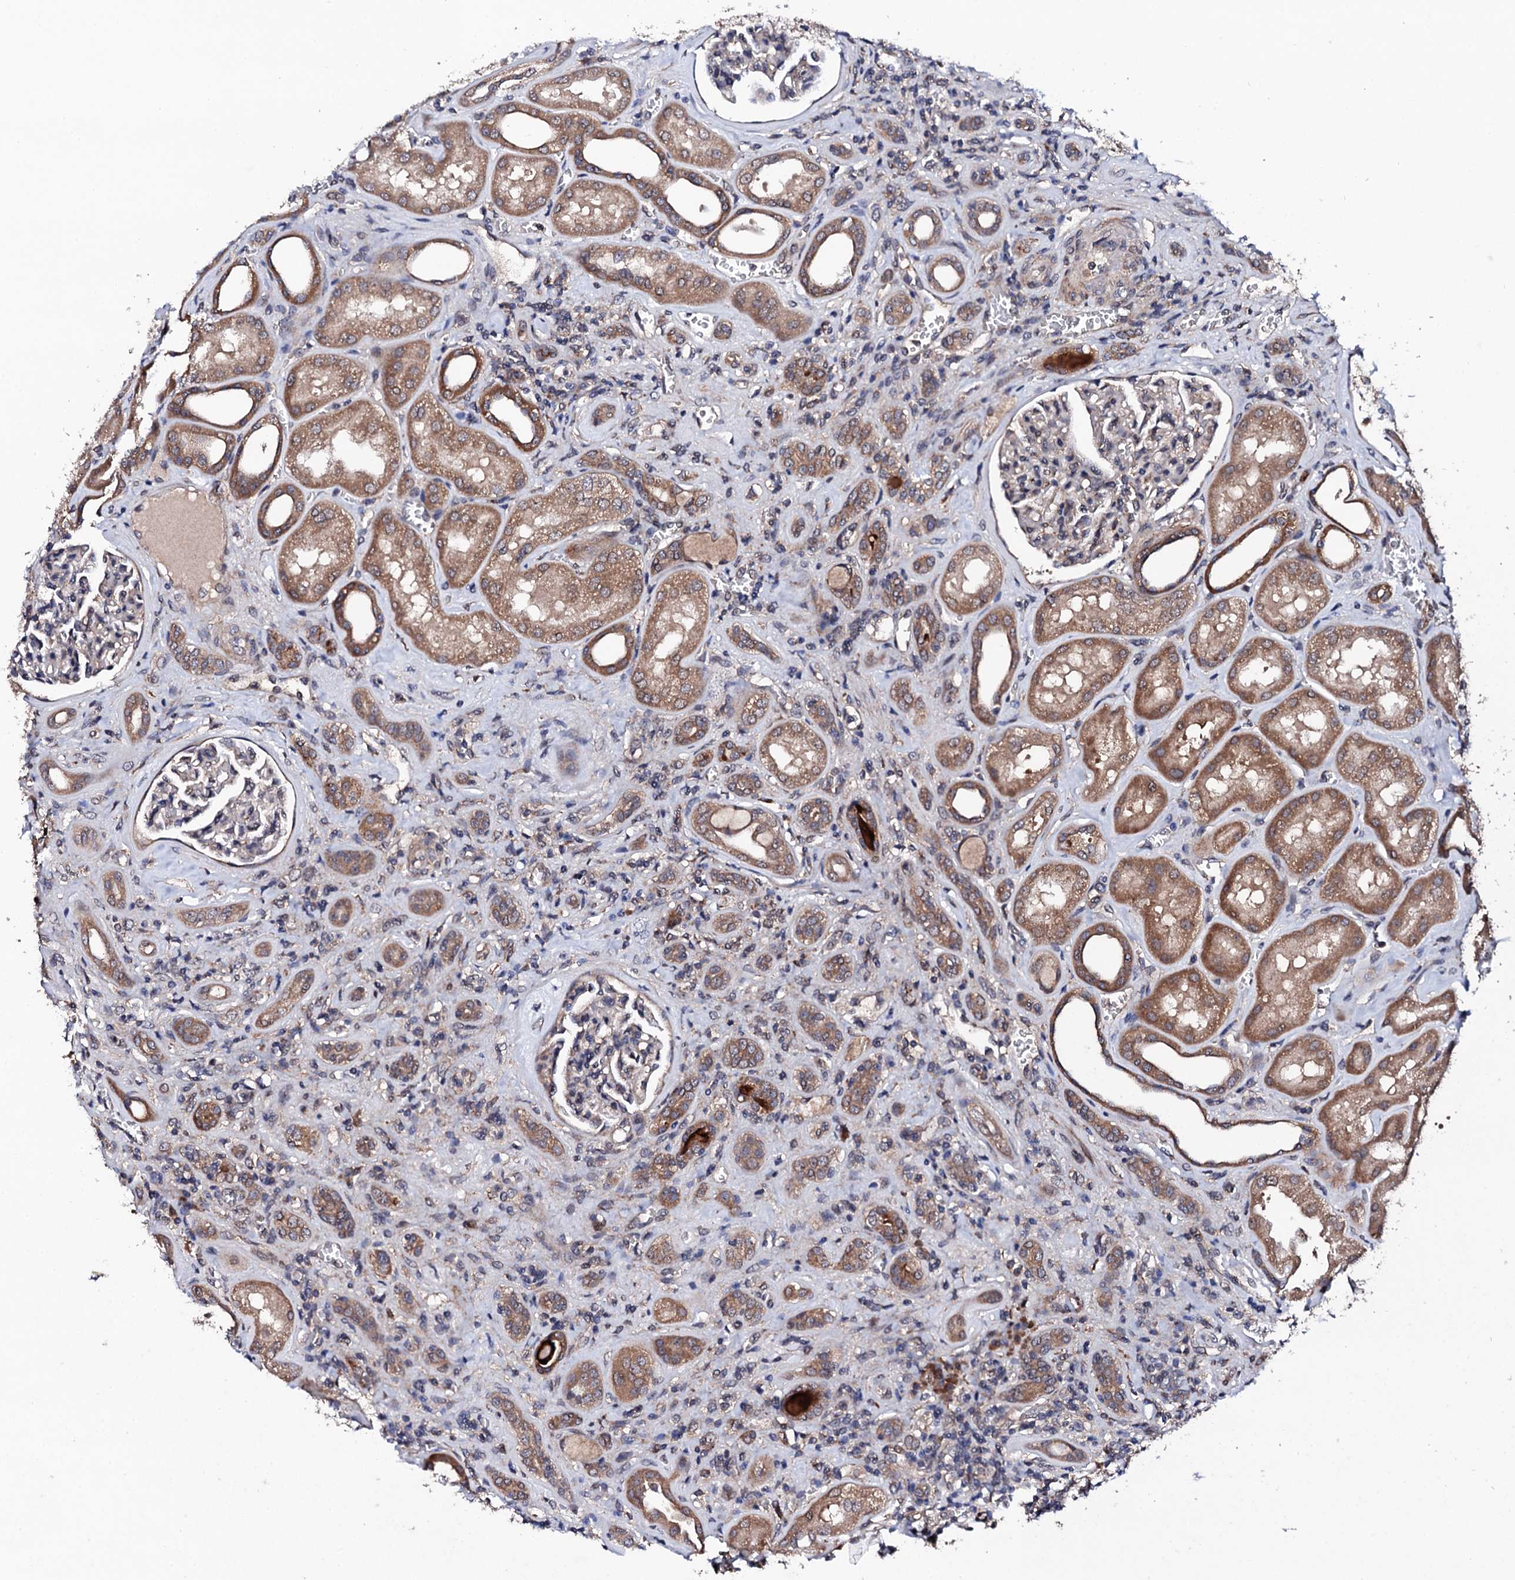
{"staining": {"intensity": "negative", "quantity": "none", "location": "none"}, "tissue": "kidney", "cell_type": "Cells in glomeruli", "image_type": "normal", "snomed": [{"axis": "morphology", "description": "Normal tissue, NOS"}, {"axis": "morphology", "description": "Adenocarcinoma, NOS"}, {"axis": "topography", "description": "Kidney"}], "caption": "IHC micrograph of unremarkable kidney stained for a protein (brown), which displays no expression in cells in glomeruli.", "gene": "IP6K1", "patient": {"sex": "female", "age": 68}}